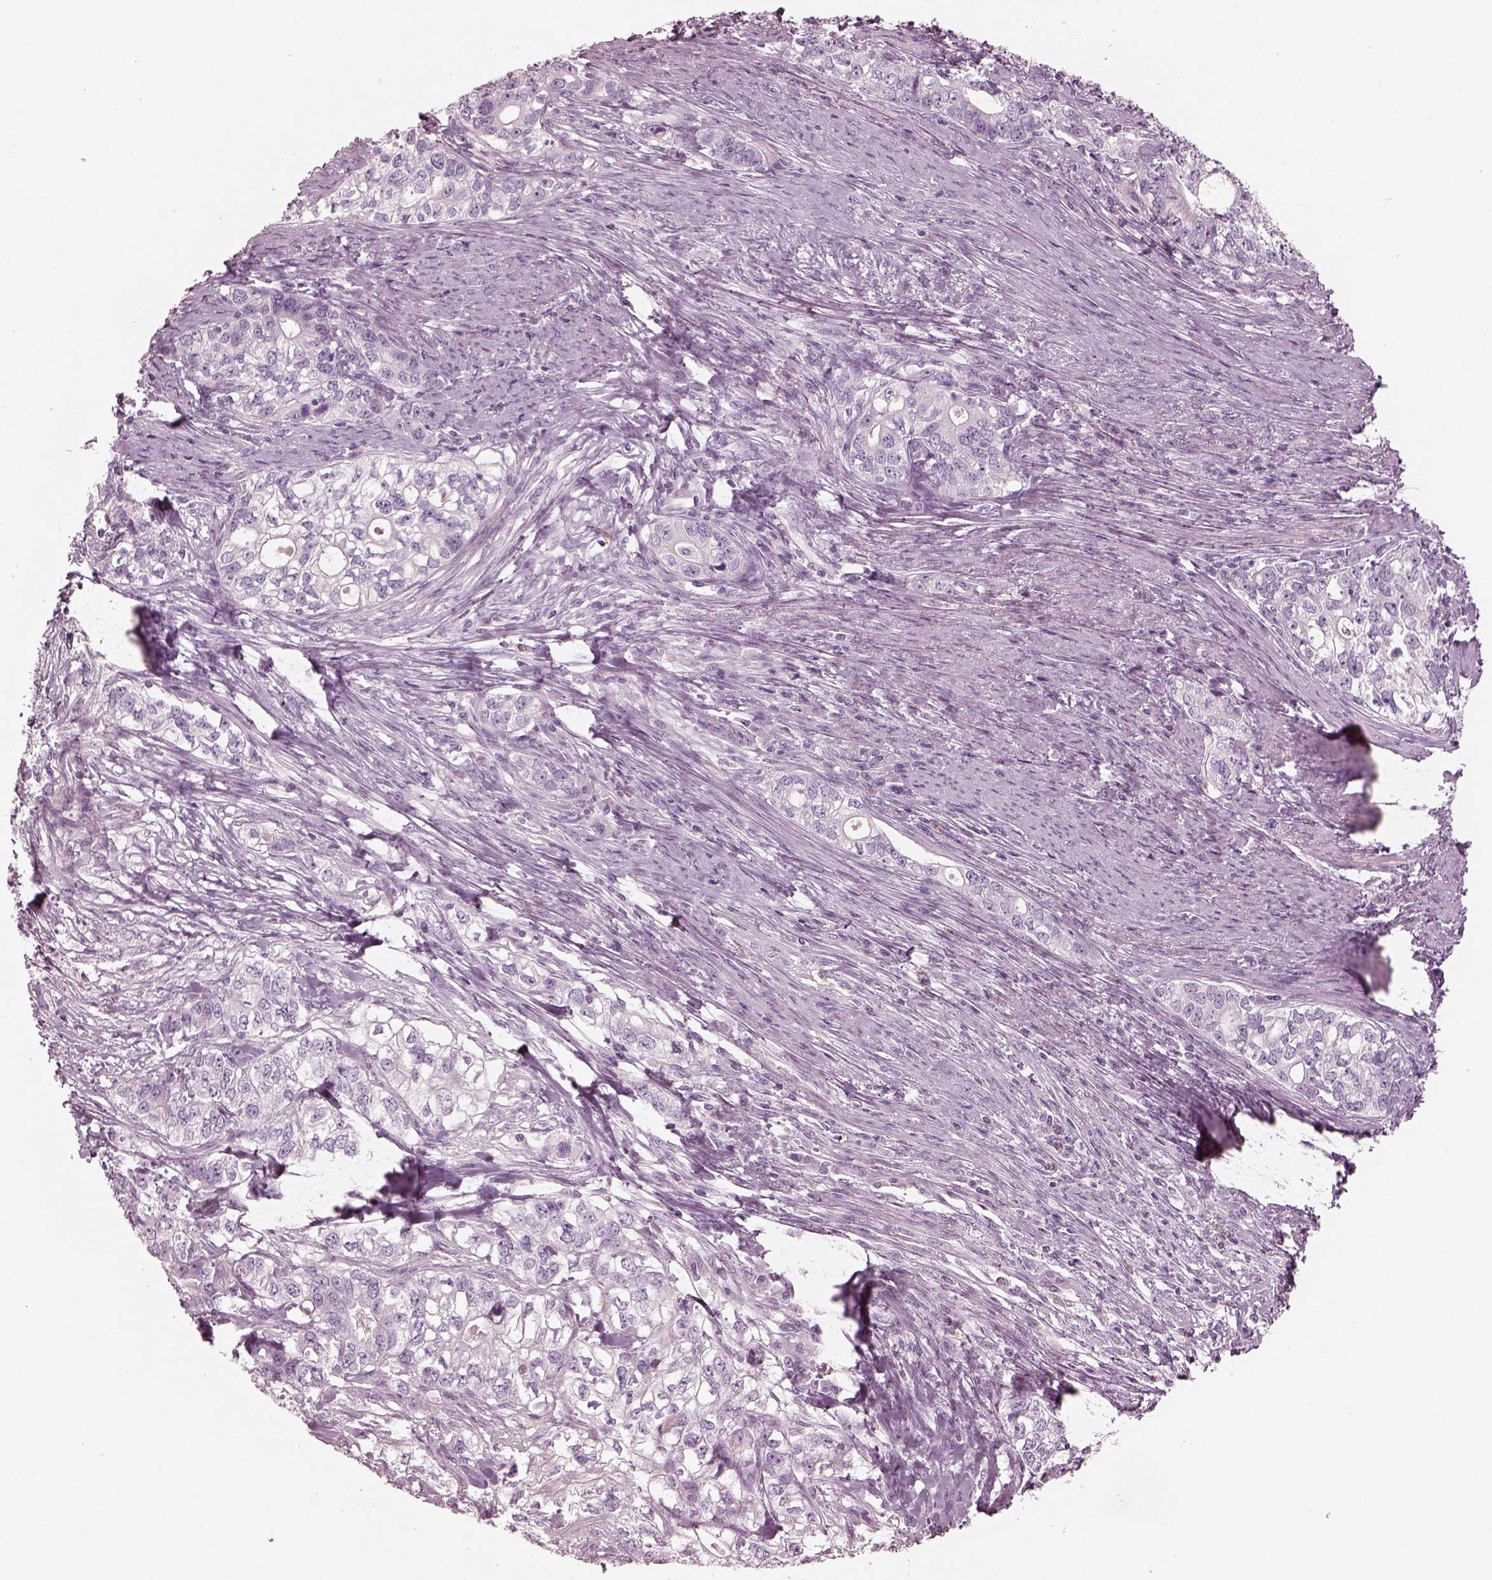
{"staining": {"intensity": "negative", "quantity": "none", "location": "none"}, "tissue": "stomach cancer", "cell_type": "Tumor cells", "image_type": "cancer", "snomed": [{"axis": "morphology", "description": "Adenocarcinoma, NOS"}, {"axis": "topography", "description": "Stomach, lower"}], "caption": "A histopathology image of human stomach cancer (adenocarcinoma) is negative for staining in tumor cells.", "gene": "RSPH9", "patient": {"sex": "female", "age": 72}}